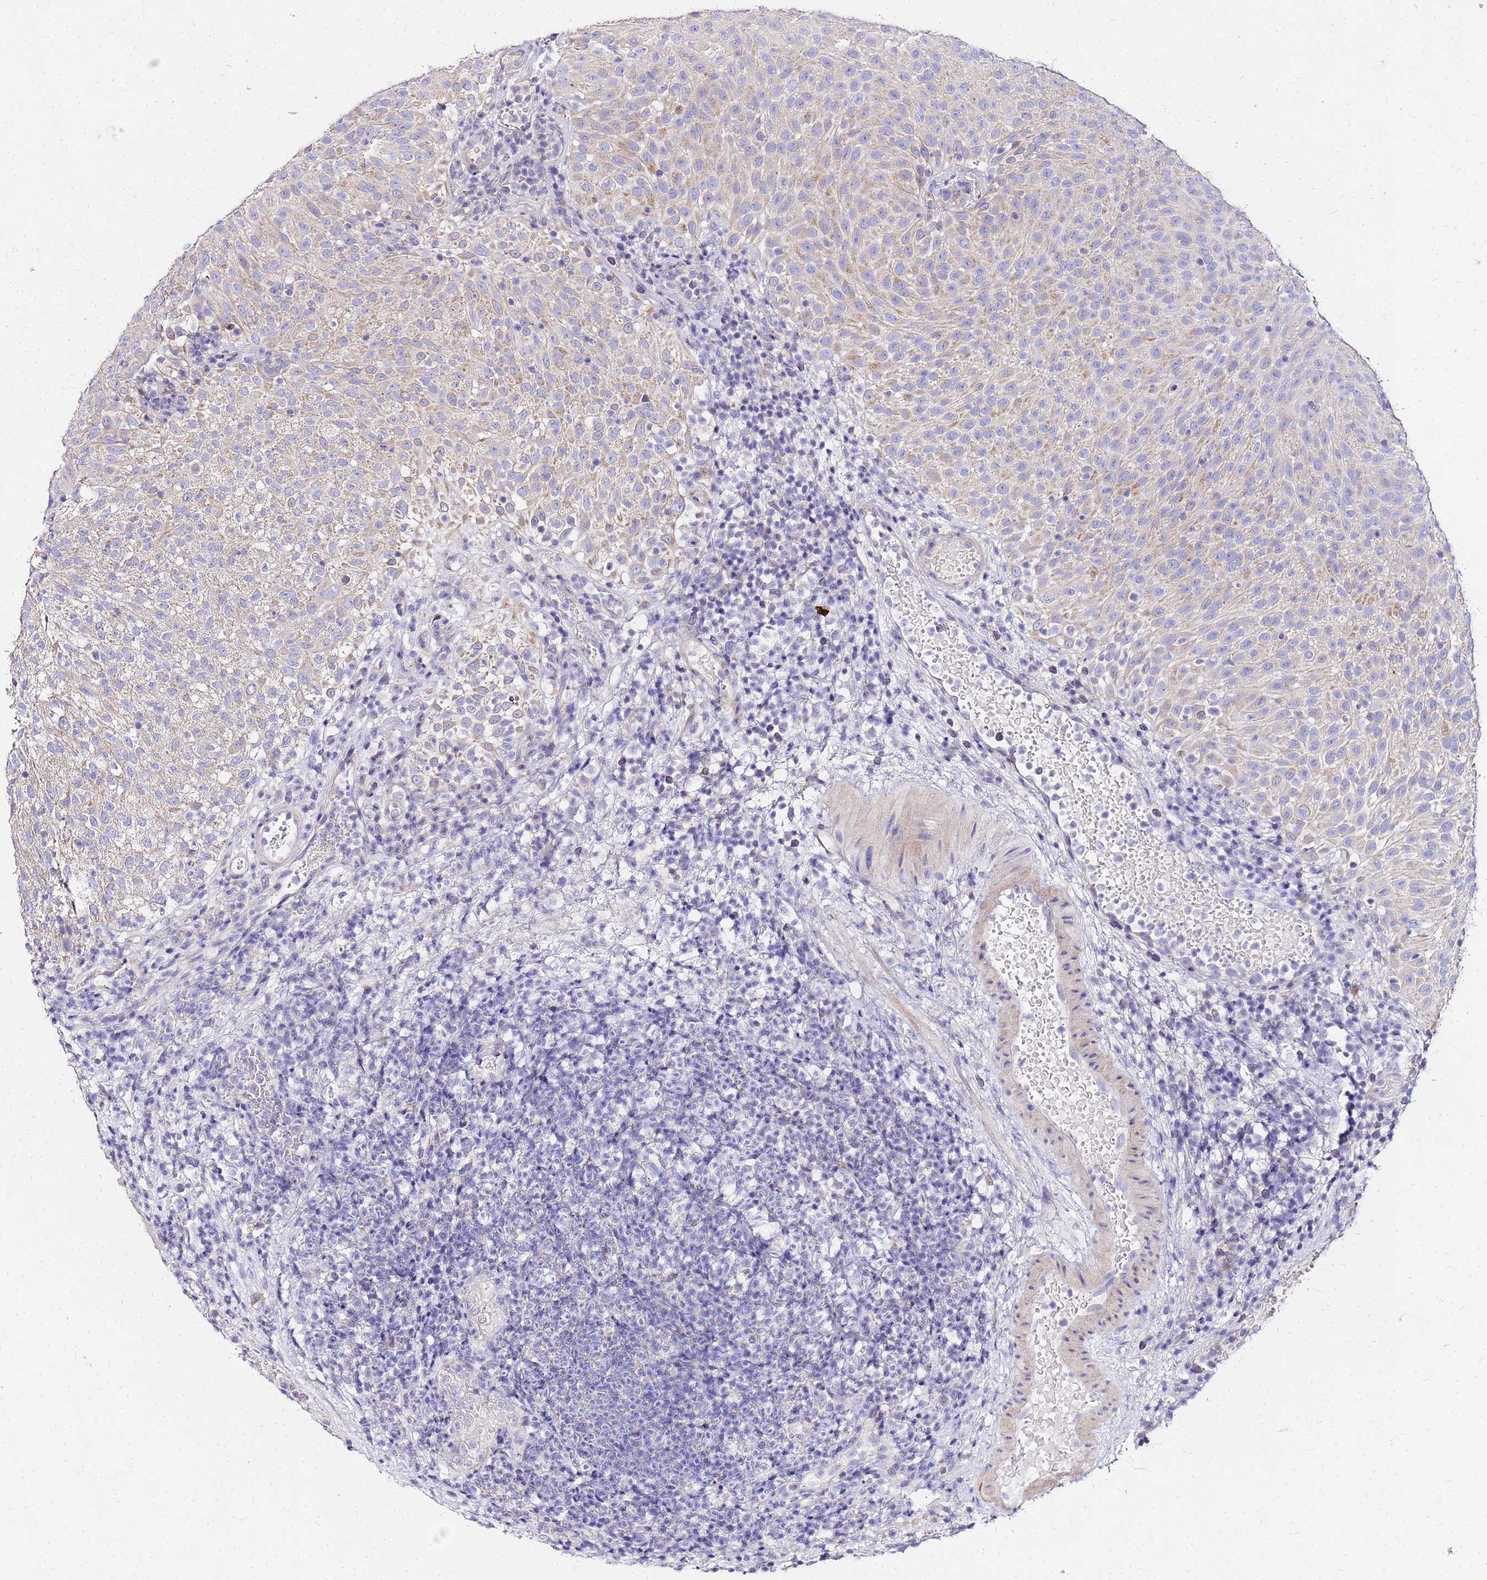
{"staining": {"intensity": "weak", "quantity": "<25%", "location": "cytoplasmic/membranous"}, "tissue": "urothelial cancer", "cell_type": "Tumor cells", "image_type": "cancer", "snomed": [{"axis": "morphology", "description": "Urothelial carcinoma, Low grade"}, {"axis": "topography", "description": "Urinary bladder"}], "caption": "Immunohistochemistry (IHC) of human urothelial cancer exhibits no positivity in tumor cells.", "gene": "COX14", "patient": {"sex": "male", "age": 78}}